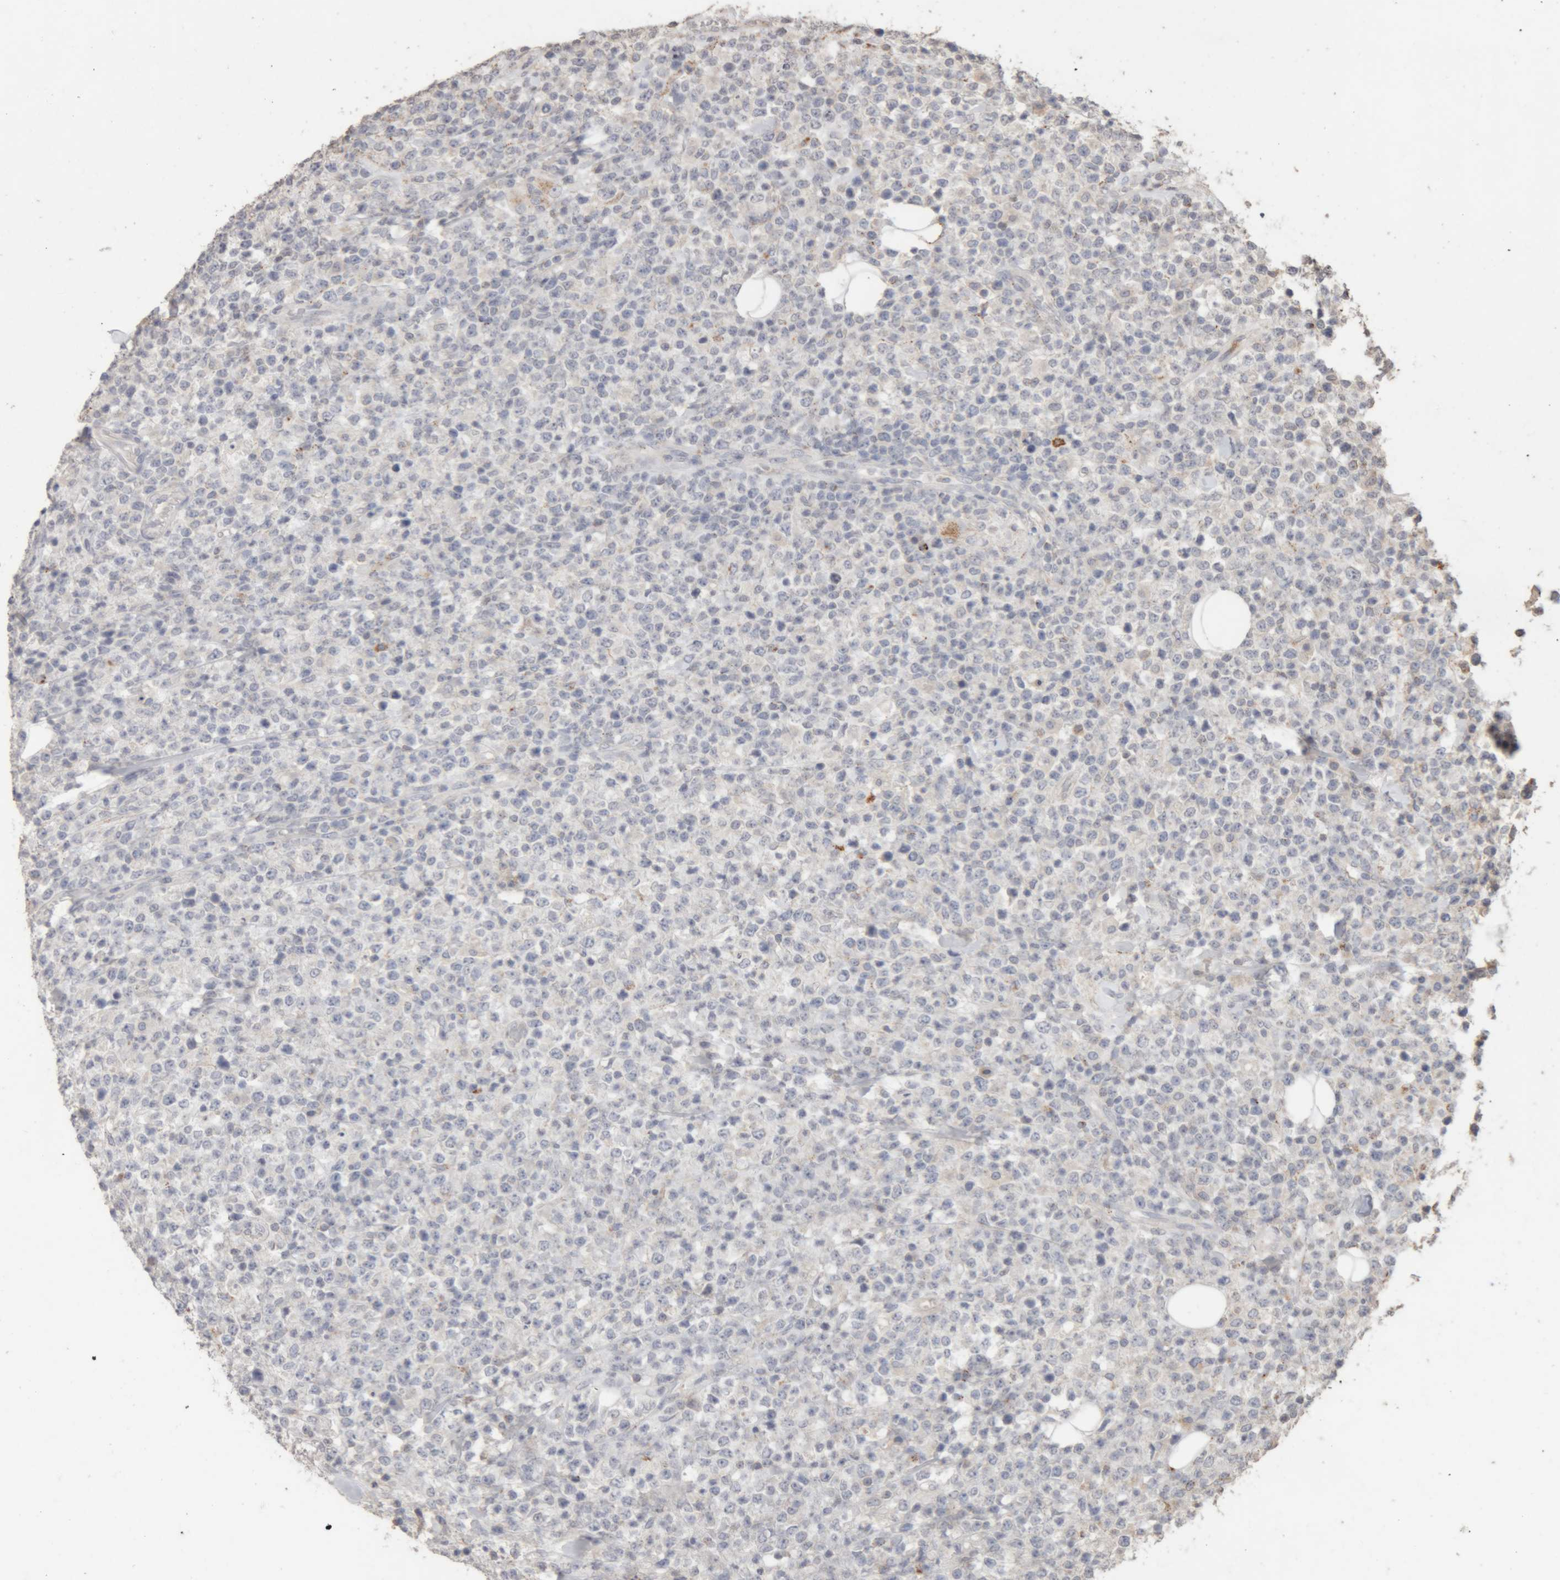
{"staining": {"intensity": "negative", "quantity": "none", "location": "none"}, "tissue": "lymphoma", "cell_type": "Tumor cells", "image_type": "cancer", "snomed": [{"axis": "morphology", "description": "Malignant lymphoma, non-Hodgkin's type, High grade"}, {"axis": "topography", "description": "Colon"}], "caption": "The immunohistochemistry micrograph has no significant positivity in tumor cells of lymphoma tissue. The staining is performed using DAB (3,3'-diaminobenzidine) brown chromogen with nuclei counter-stained in using hematoxylin.", "gene": "ARSA", "patient": {"sex": "female", "age": 53}}